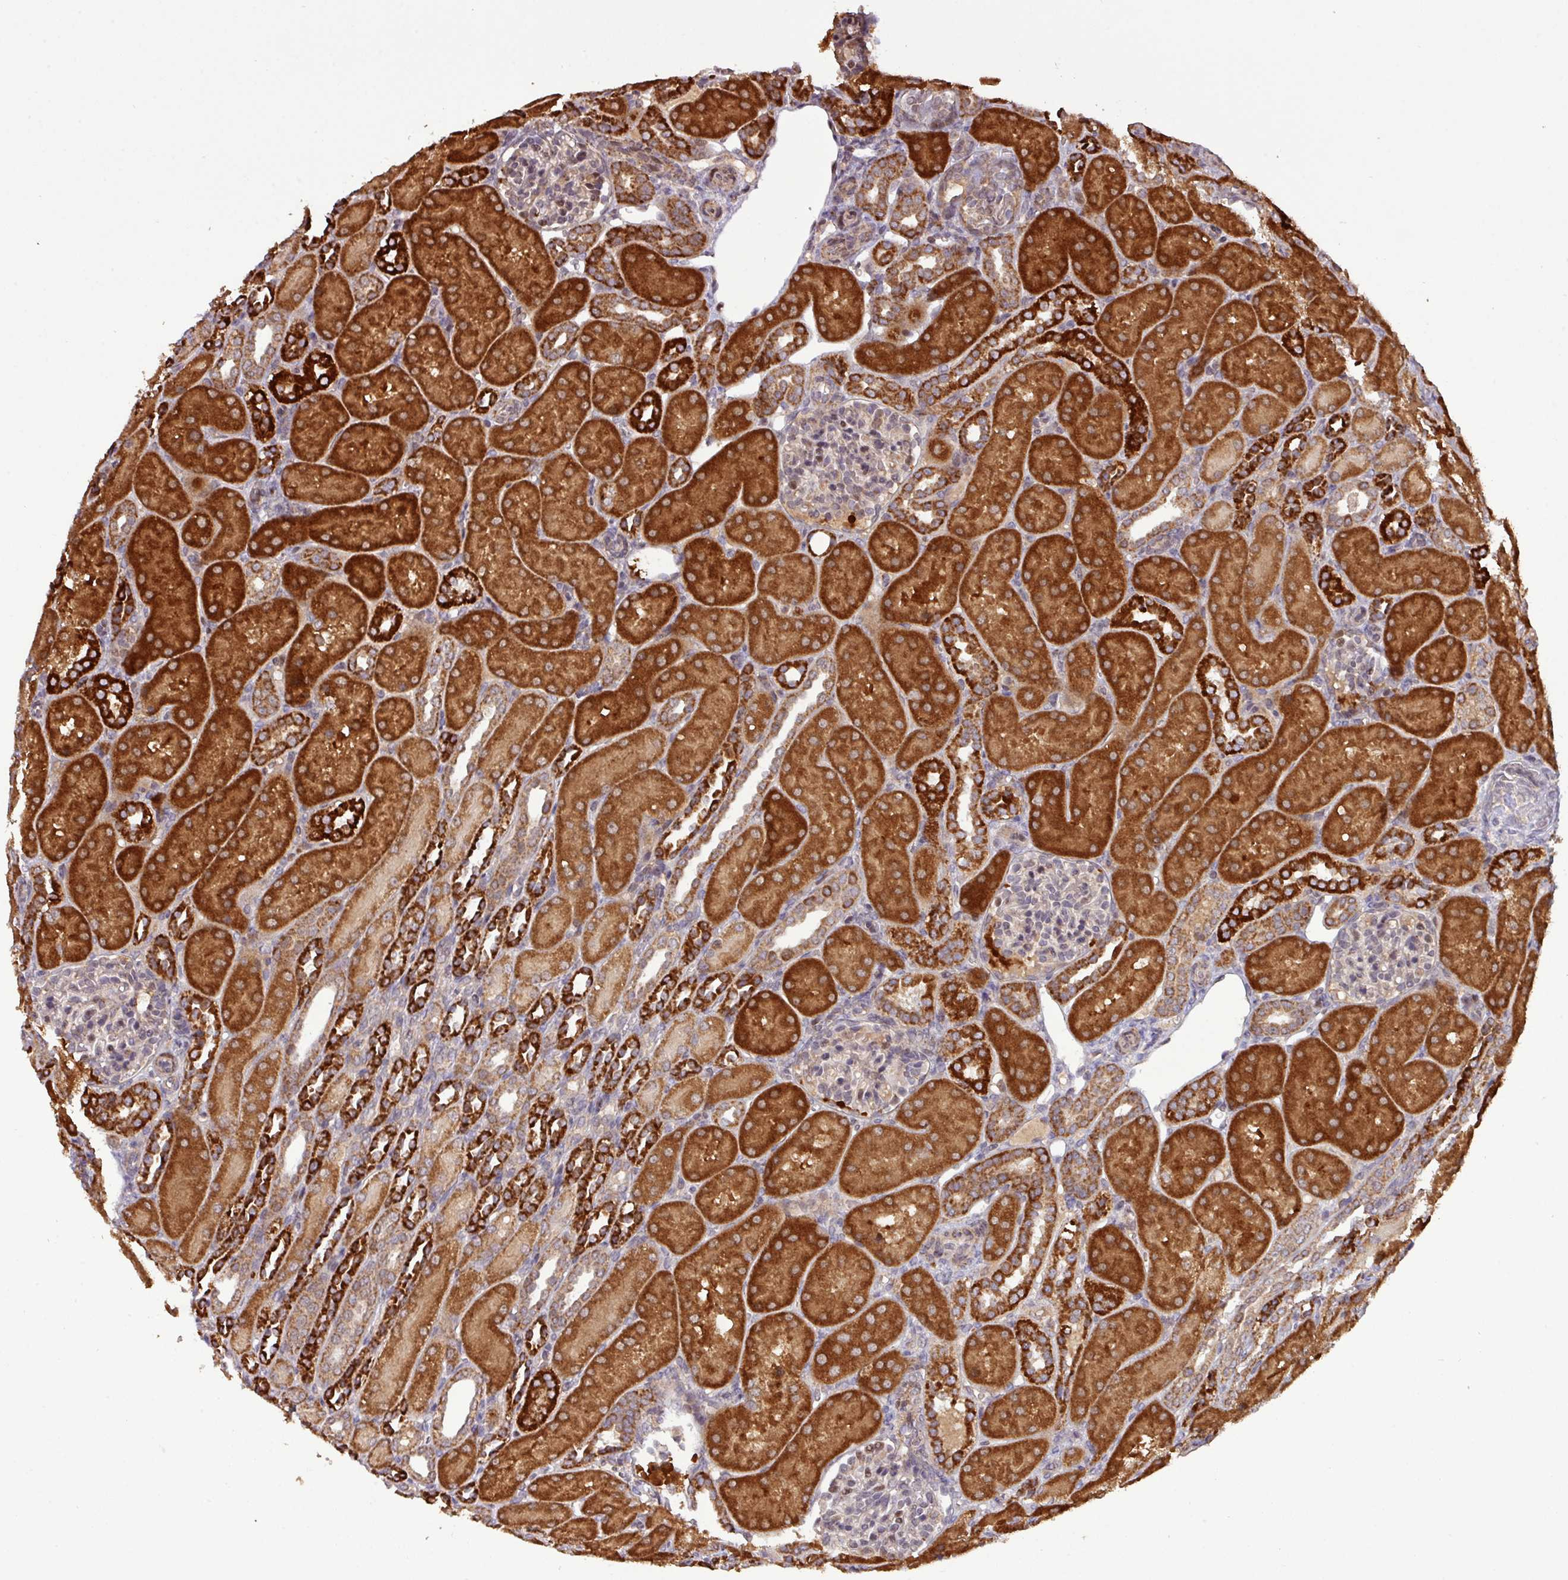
{"staining": {"intensity": "weak", "quantity": "25%-75%", "location": "cytoplasmic/membranous"}, "tissue": "kidney", "cell_type": "Cells in glomeruli", "image_type": "normal", "snomed": [{"axis": "morphology", "description": "Normal tissue, NOS"}, {"axis": "topography", "description": "Kidney"}], "caption": "Immunohistochemical staining of benign human kidney displays 25%-75% levels of weak cytoplasmic/membranous protein staining in approximately 25%-75% of cells in glomeruli.", "gene": "YPEL1", "patient": {"sex": "male", "age": 1}}